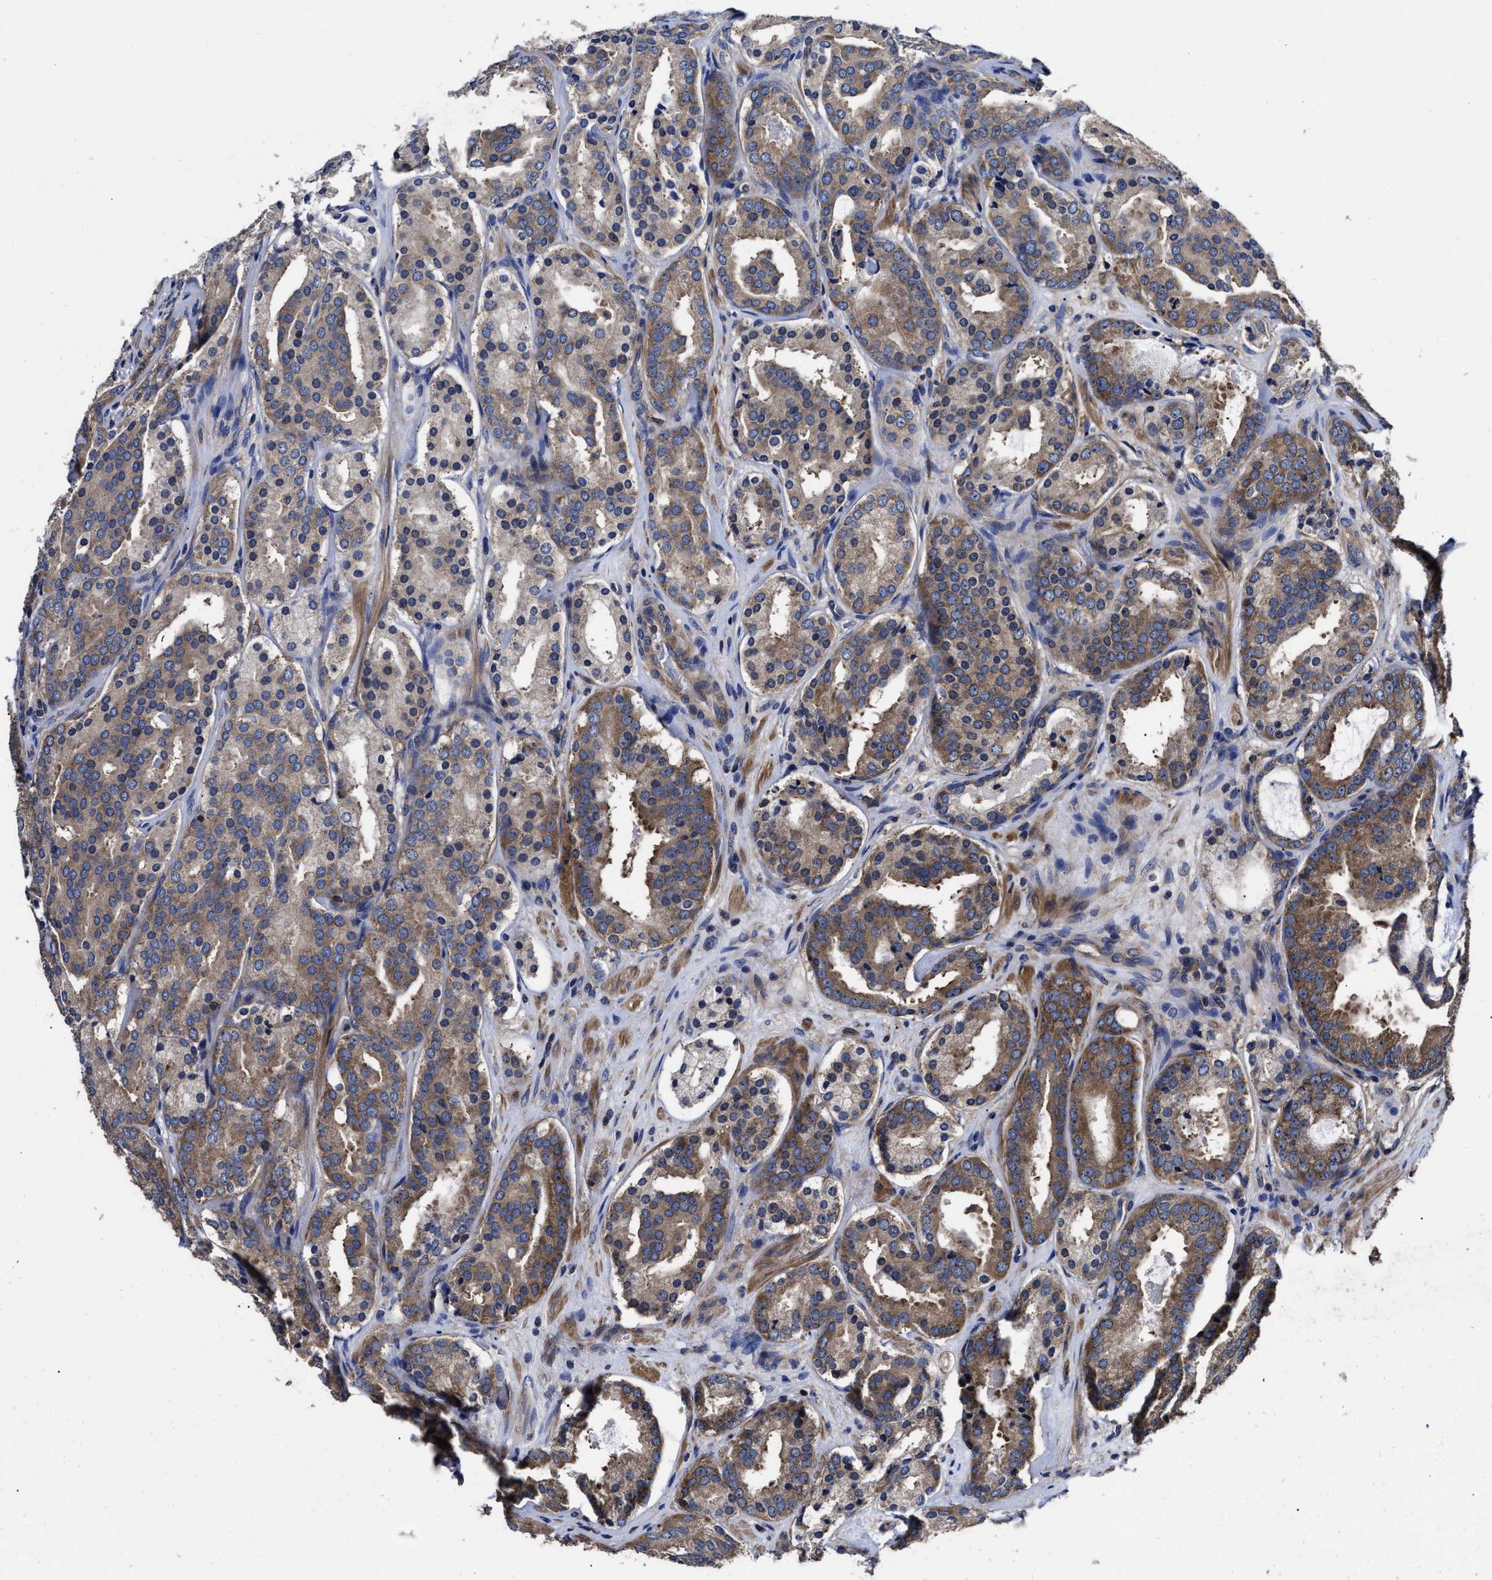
{"staining": {"intensity": "moderate", "quantity": ">75%", "location": "cytoplasmic/membranous"}, "tissue": "prostate cancer", "cell_type": "Tumor cells", "image_type": "cancer", "snomed": [{"axis": "morphology", "description": "Adenocarcinoma, Low grade"}, {"axis": "topography", "description": "Prostate"}], "caption": "A high-resolution micrograph shows IHC staining of adenocarcinoma (low-grade) (prostate), which shows moderate cytoplasmic/membranous expression in approximately >75% of tumor cells.", "gene": "AVEN", "patient": {"sex": "male", "age": 69}}